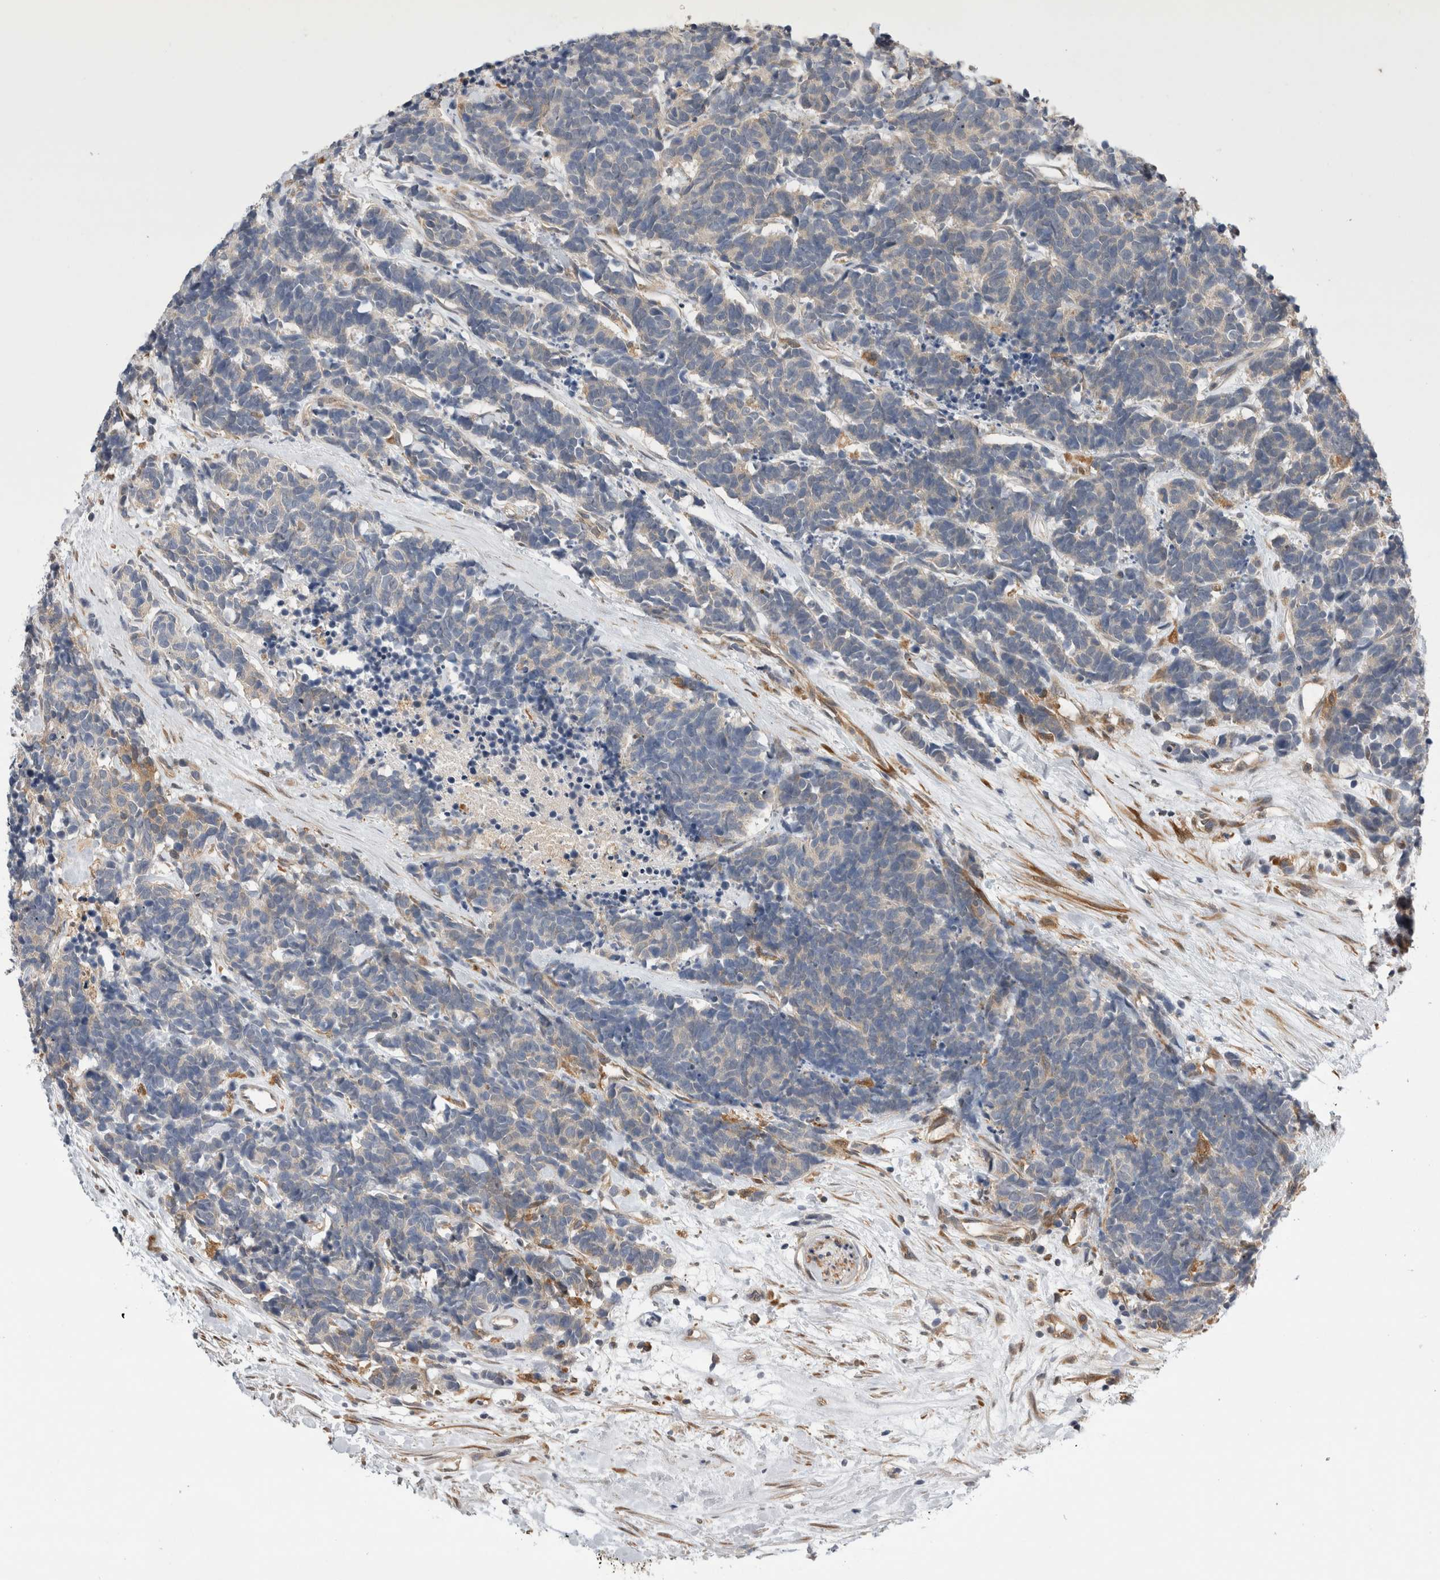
{"staining": {"intensity": "negative", "quantity": "none", "location": "none"}, "tissue": "carcinoid", "cell_type": "Tumor cells", "image_type": "cancer", "snomed": [{"axis": "morphology", "description": "Carcinoma, NOS"}, {"axis": "morphology", "description": "Carcinoid, malignant, NOS"}, {"axis": "topography", "description": "Urinary bladder"}], "caption": "Tumor cells are negative for protein expression in human carcinoid.", "gene": "APOL2", "patient": {"sex": "male", "age": 57}}